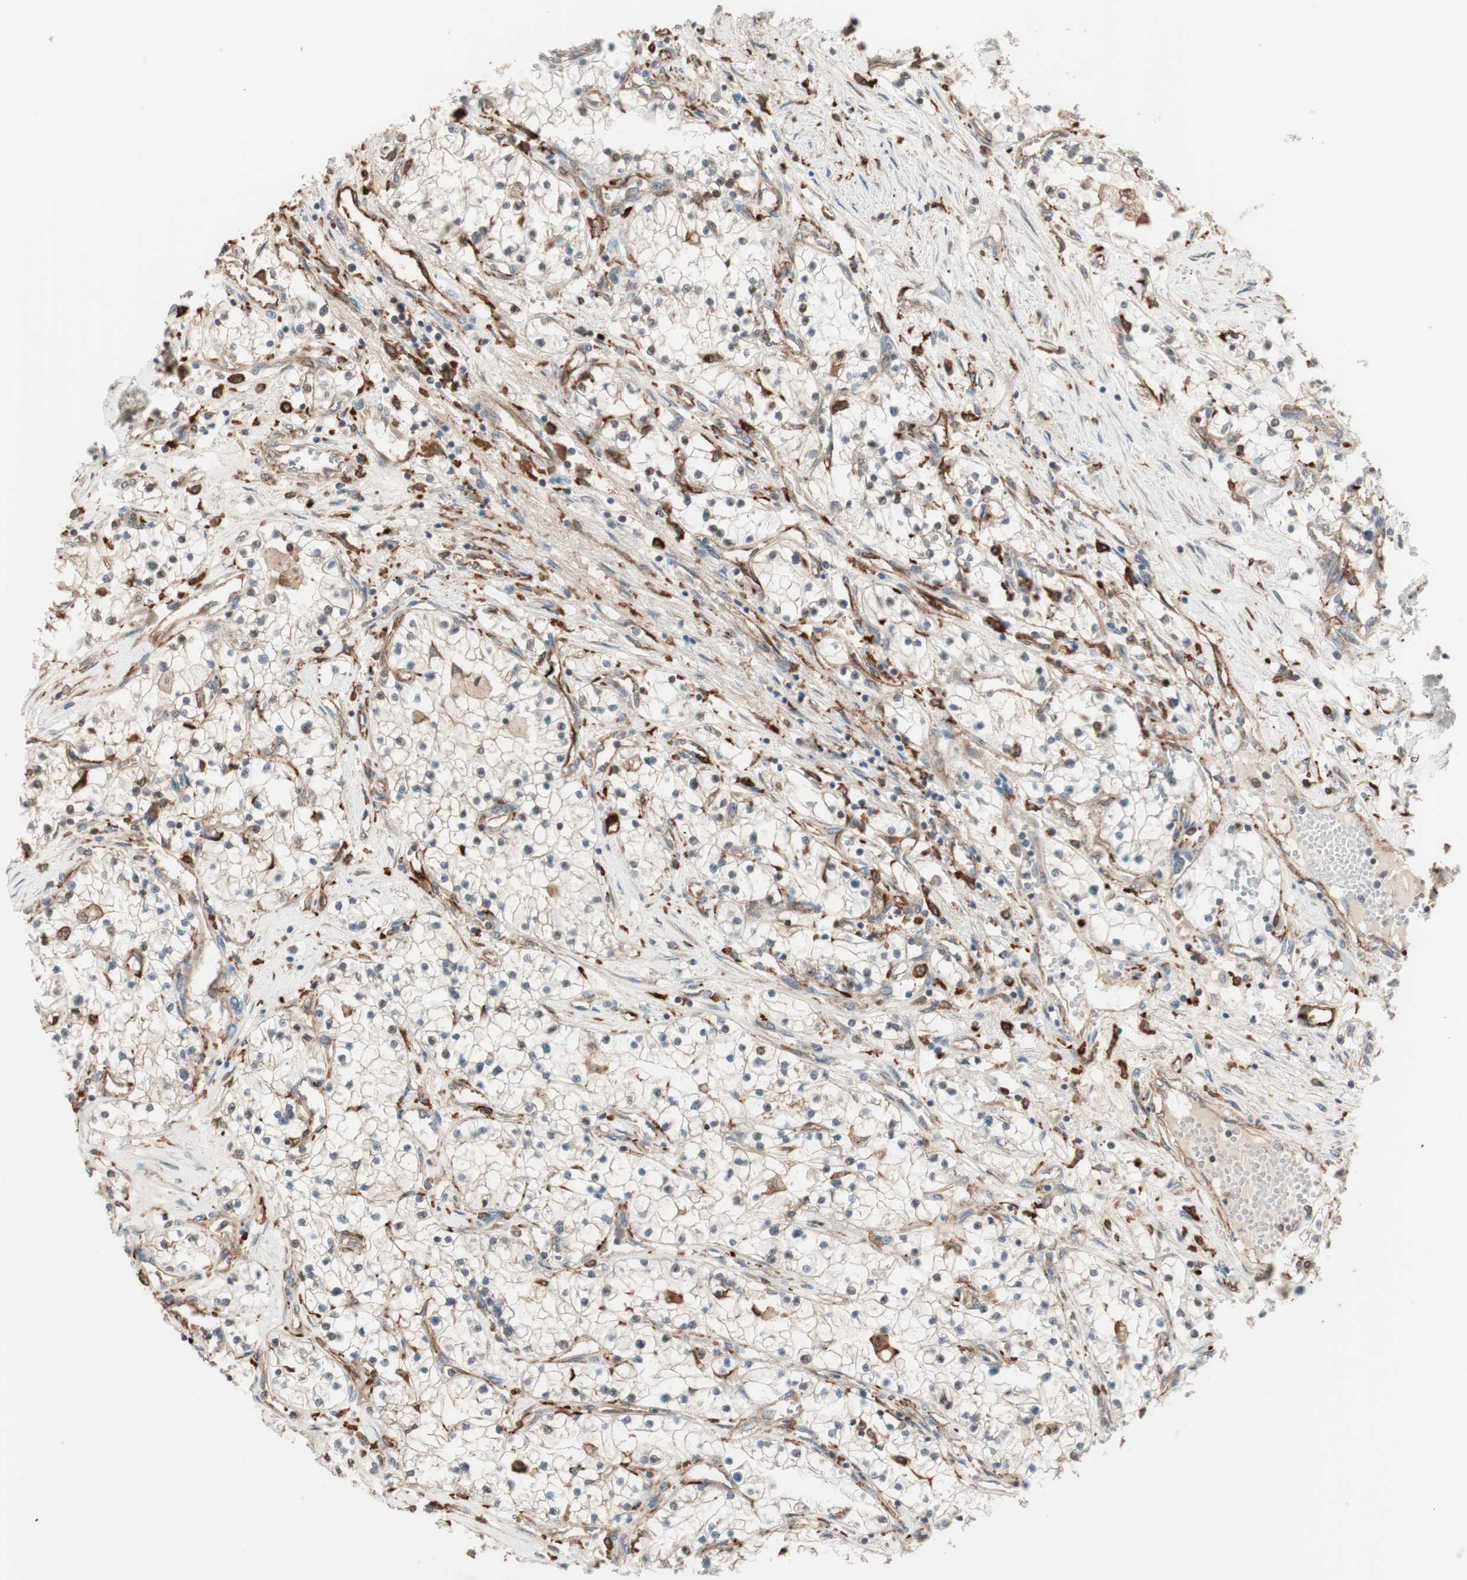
{"staining": {"intensity": "weak", "quantity": "25%-75%", "location": "cytoplasmic/membranous"}, "tissue": "renal cancer", "cell_type": "Tumor cells", "image_type": "cancer", "snomed": [{"axis": "morphology", "description": "Adenocarcinoma, NOS"}, {"axis": "topography", "description": "Kidney"}], "caption": "About 25%-75% of tumor cells in renal adenocarcinoma exhibit weak cytoplasmic/membranous protein expression as visualized by brown immunohistochemical staining.", "gene": "STAB1", "patient": {"sex": "male", "age": 68}}